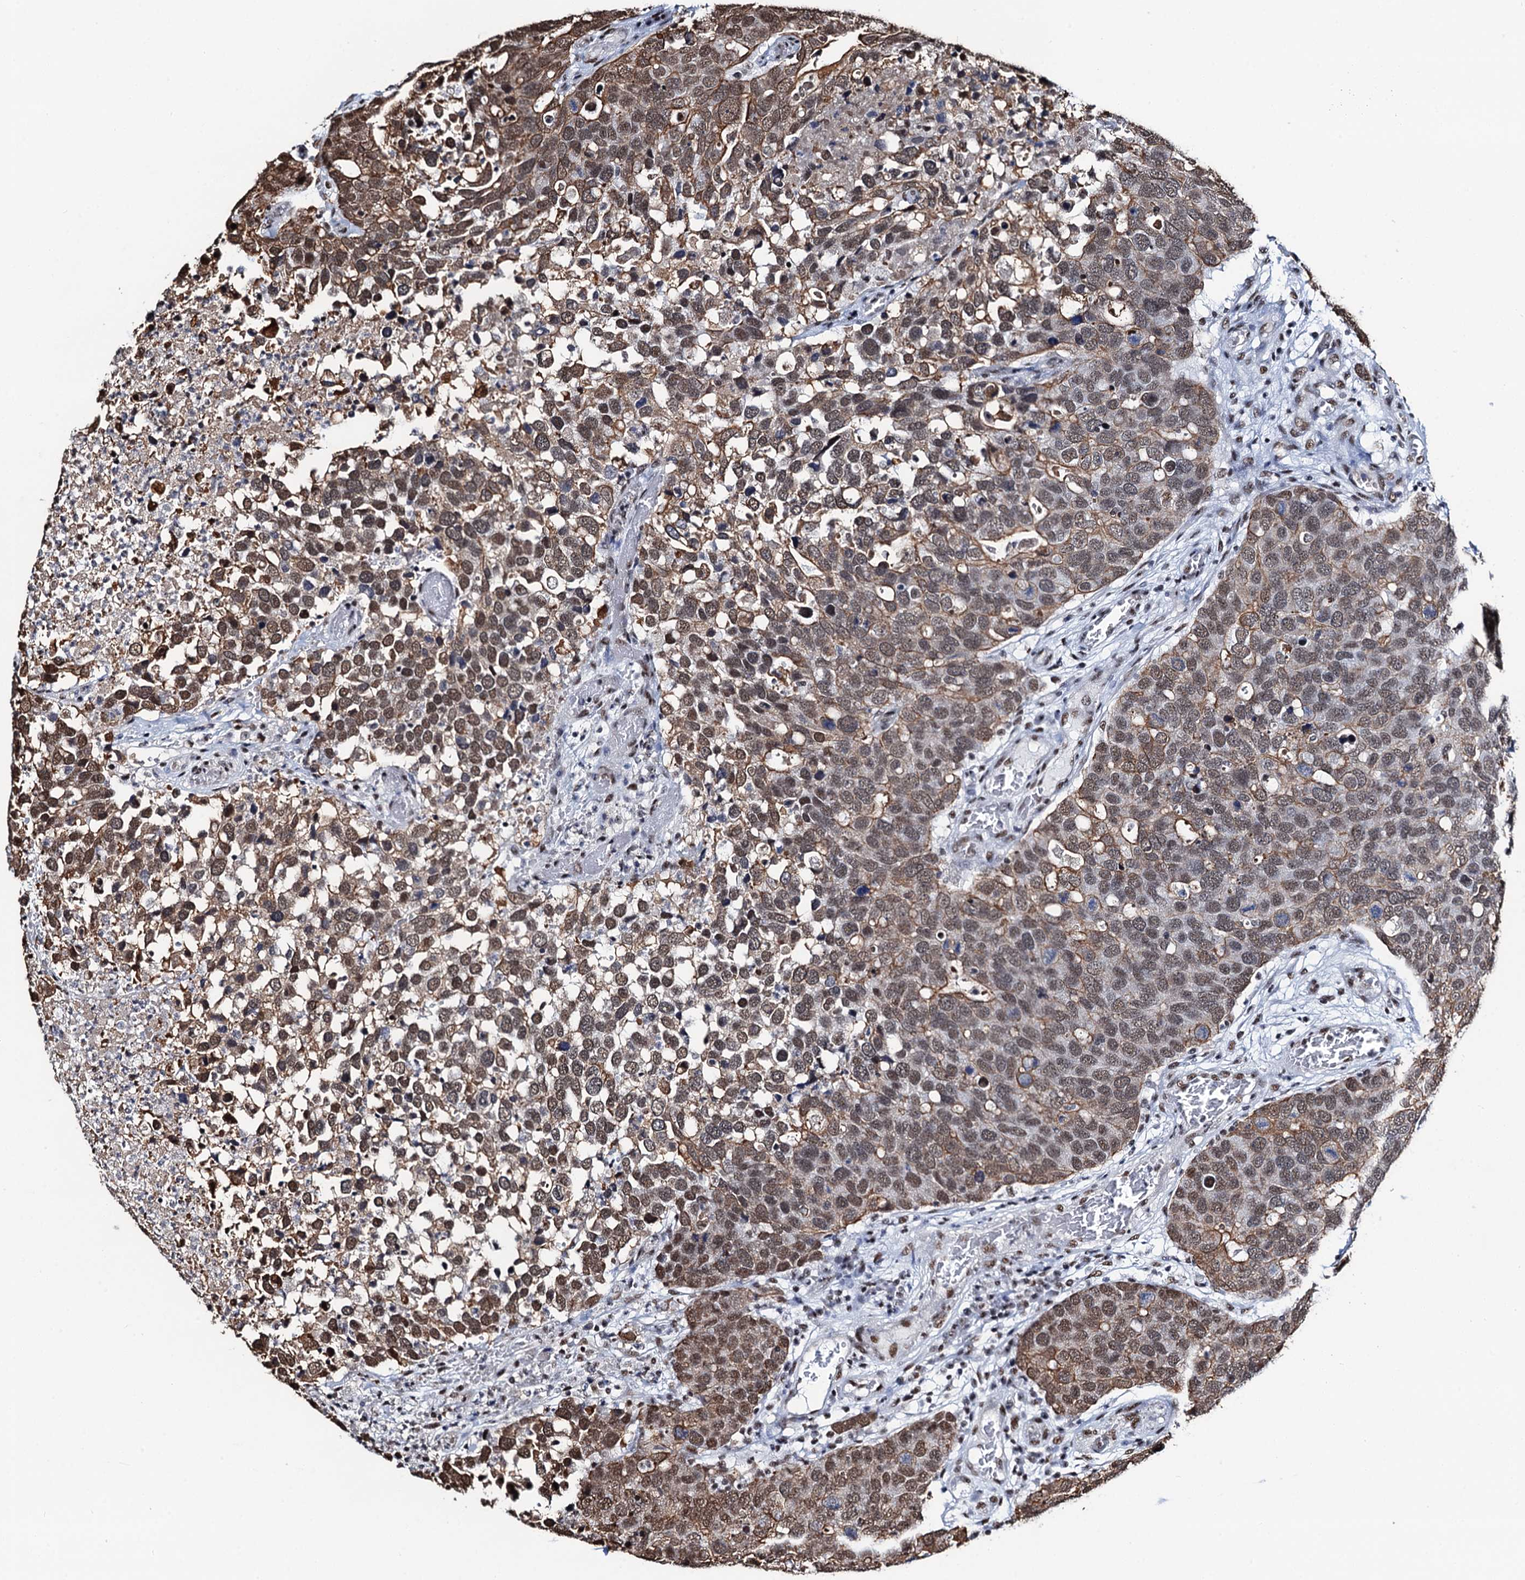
{"staining": {"intensity": "moderate", "quantity": ">75%", "location": "cytoplasmic/membranous,nuclear"}, "tissue": "breast cancer", "cell_type": "Tumor cells", "image_type": "cancer", "snomed": [{"axis": "morphology", "description": "Duct carcinoma"}, {"axis": "topography", "description": "Breast"}], "caption": "Immunohistochemistry (IHC) photomicrograph of neoplastic tissue: breast cancer (invasive ductal carcinoma) stained using immunohistochemistry (IHC) shows medium levels of moderate protein expression localized specifically in the cytoplasmic/membranous and nuclear of tumor cells, appearing as a cytoplasmic/membranous and nuclear brown color.", "gene": "ZNF609", "patient": {"sex": "female", "age": 83}}